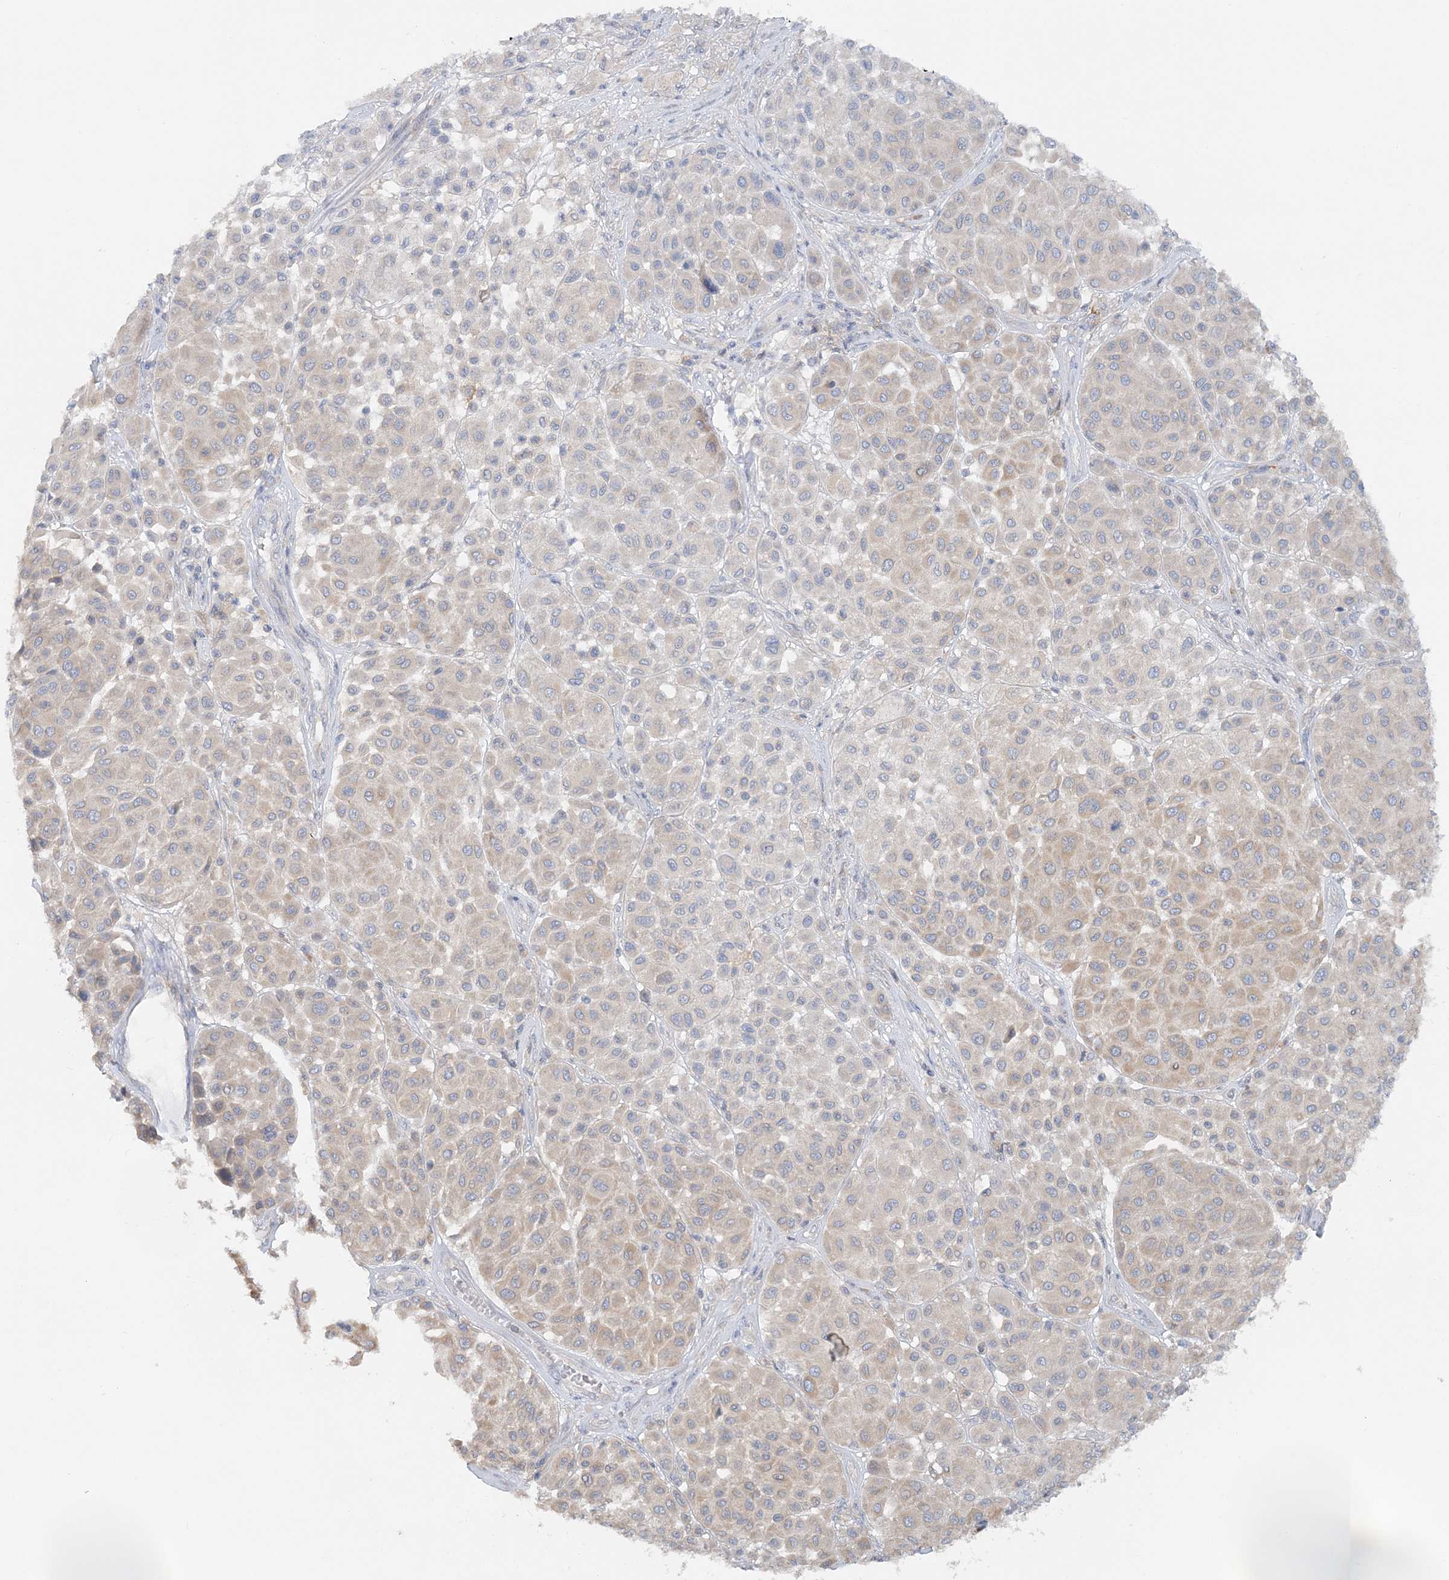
{"staining": {"intensity": "weak", "quantity": "<25%", "location": "cytoplasmic/membranous"}, "tissue": "melanoma", "cell_type": "Tumor cells", "image_type": "cancer", "snomed": [{"axis": "morphology", "description": "Malignant melanoma, Metastatic site"}, {"axis": "topography", "description": "Soft tissue"}], "caption": "This histopathology image is of malignant melanoma (metastatic site) stained with IHC to label a protein in brown with the nuclei are counter-stained blue. There is no expression in tumor cells.", "gene": "TBC1D5", "patient": {"sex": "male", "age": 41}}